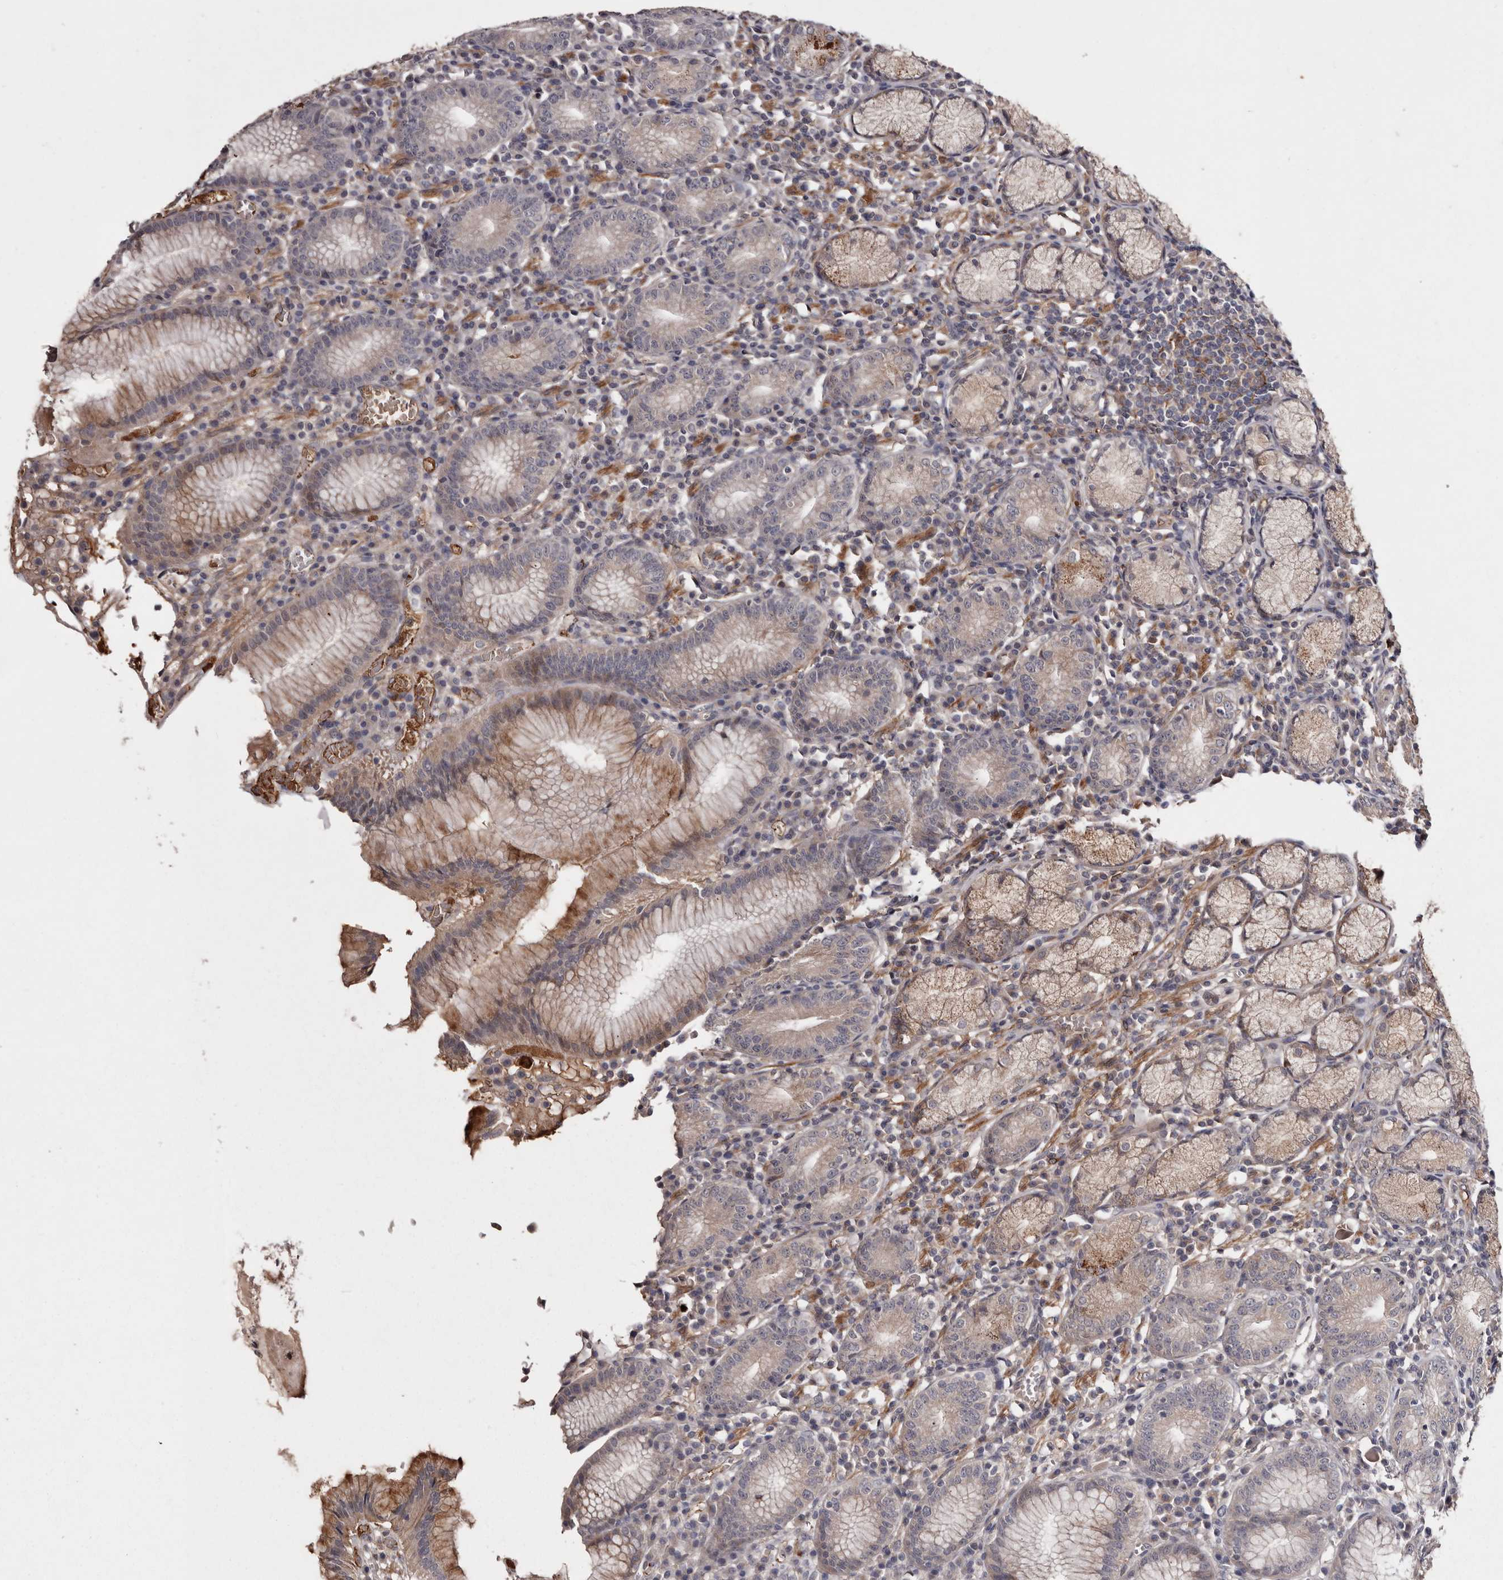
{"staining": {"intensity": "moderate", "quantity": "25%-75%", "location": "cytoplasmic/membranous"}, "tissue": "stomach", "cell_type": "Glandular cells", "image_type": "normal", "snomed": [{"axis": "morphology", "description": "Normal tissue, NOS"}, {"axis": "topography", "description": "Stomach"}], "caption": "Protein analysis of normal stomach displays moderate cytoplasmic/membranous positivity in about 25%-75% of glandular cells. The staining was performed using DAB (3,3'-diaminobenzidine), with brown indicating positive protein expression. Nuclei are stained blue with hematoxylin.", "gene": "CYP1B1", "patient": {"sex": "male", "age": 55}}